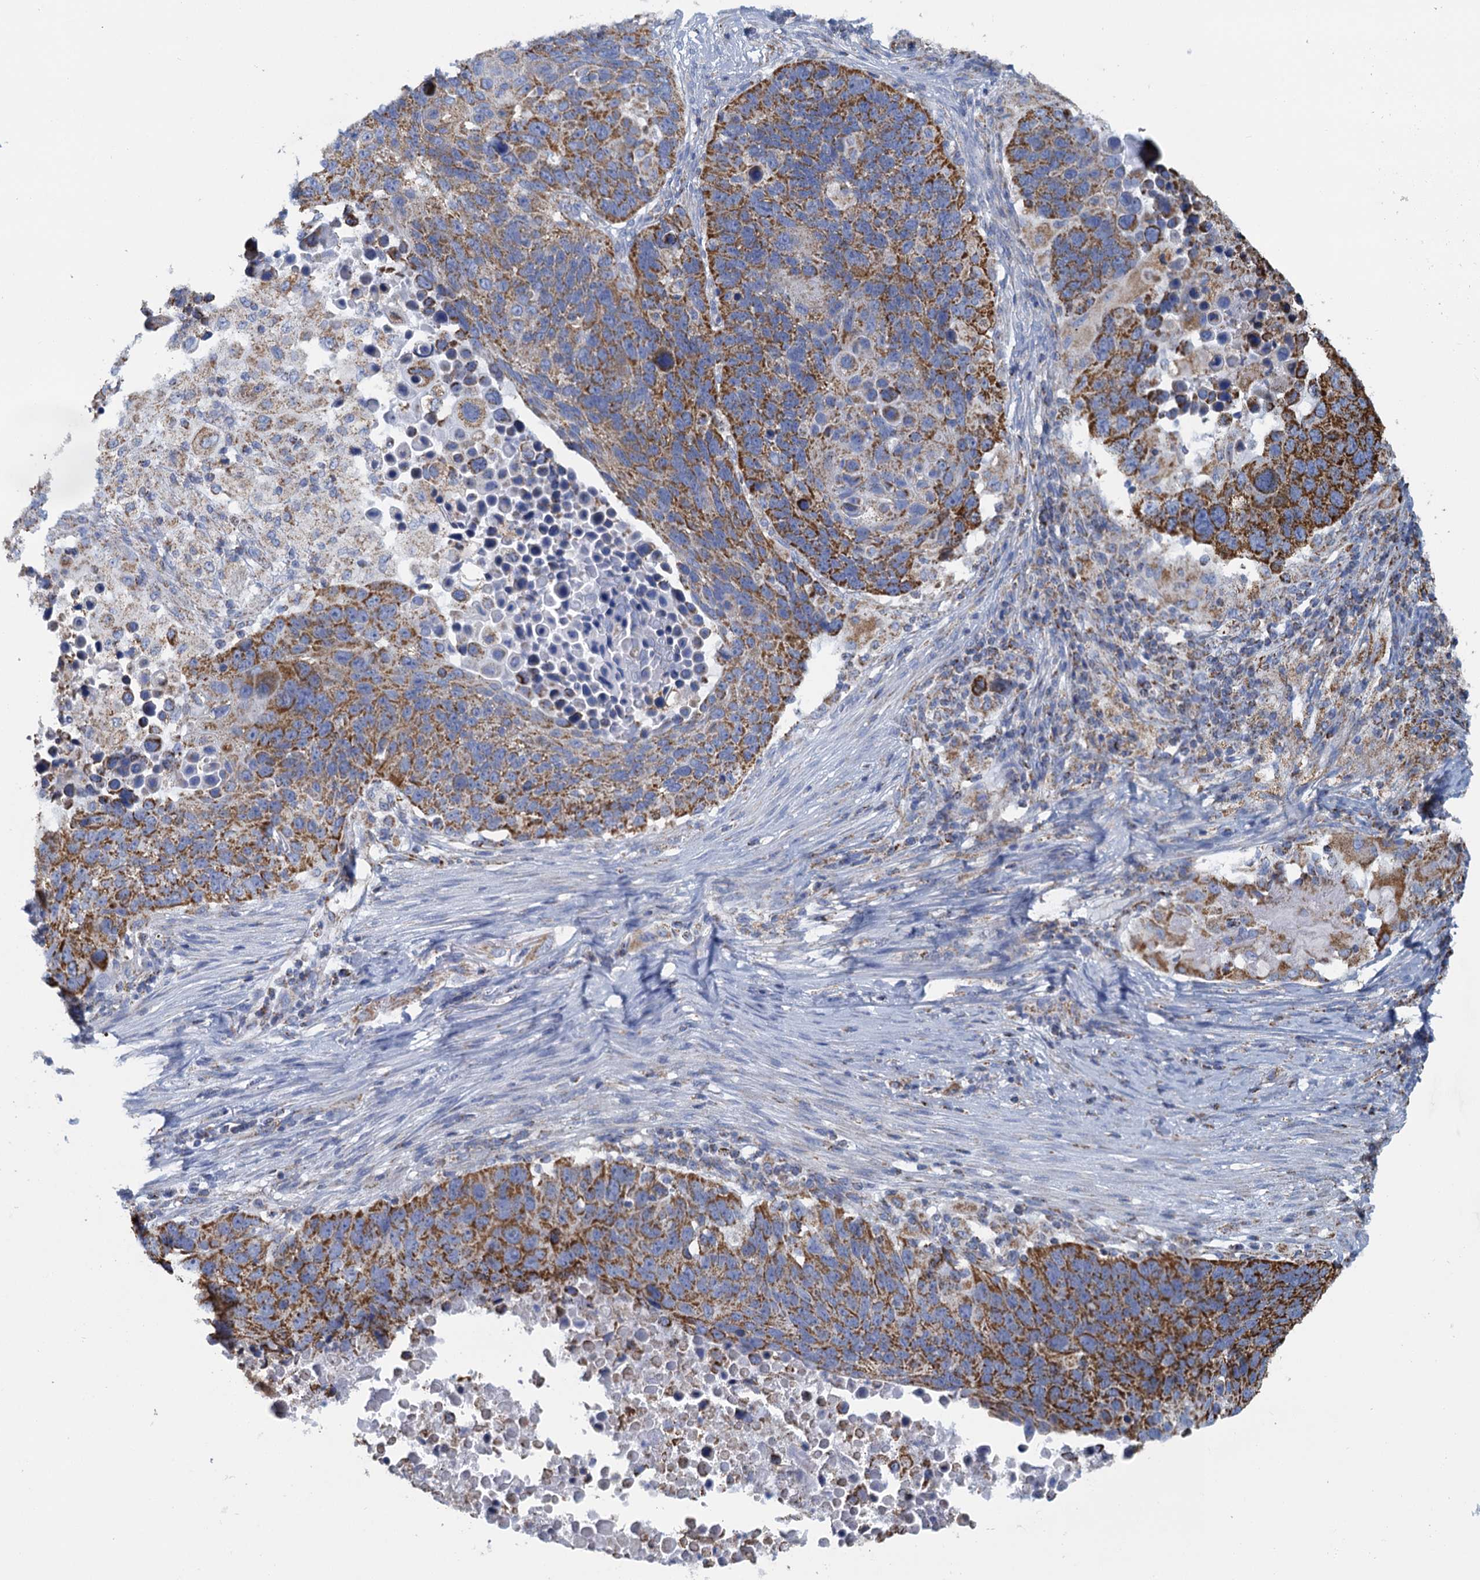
{"staining": {"intensity": "moderate", "quantity": ">75%", "location": "cytoplasmic/membranous"}, "tissue": "lung cancer", "cell_type": "Tumor cells", "image_type": "cancer", "snomed": [{"axis": "morphology", "description": "Normal tissue, NOS"}, {"axis": "morphology", "description": "Squamous cell carcinoma, NOS"}, {"axis": "topography", "description": "Lymph node"}, {"axis": "topography", "description": "Lung"}], "caption": "Human lung cancer stained with a protein marker exhibits moderate staining in tumor cells.", "gene": "CCP110", "patient": {"sex": "male", "age": 66}}